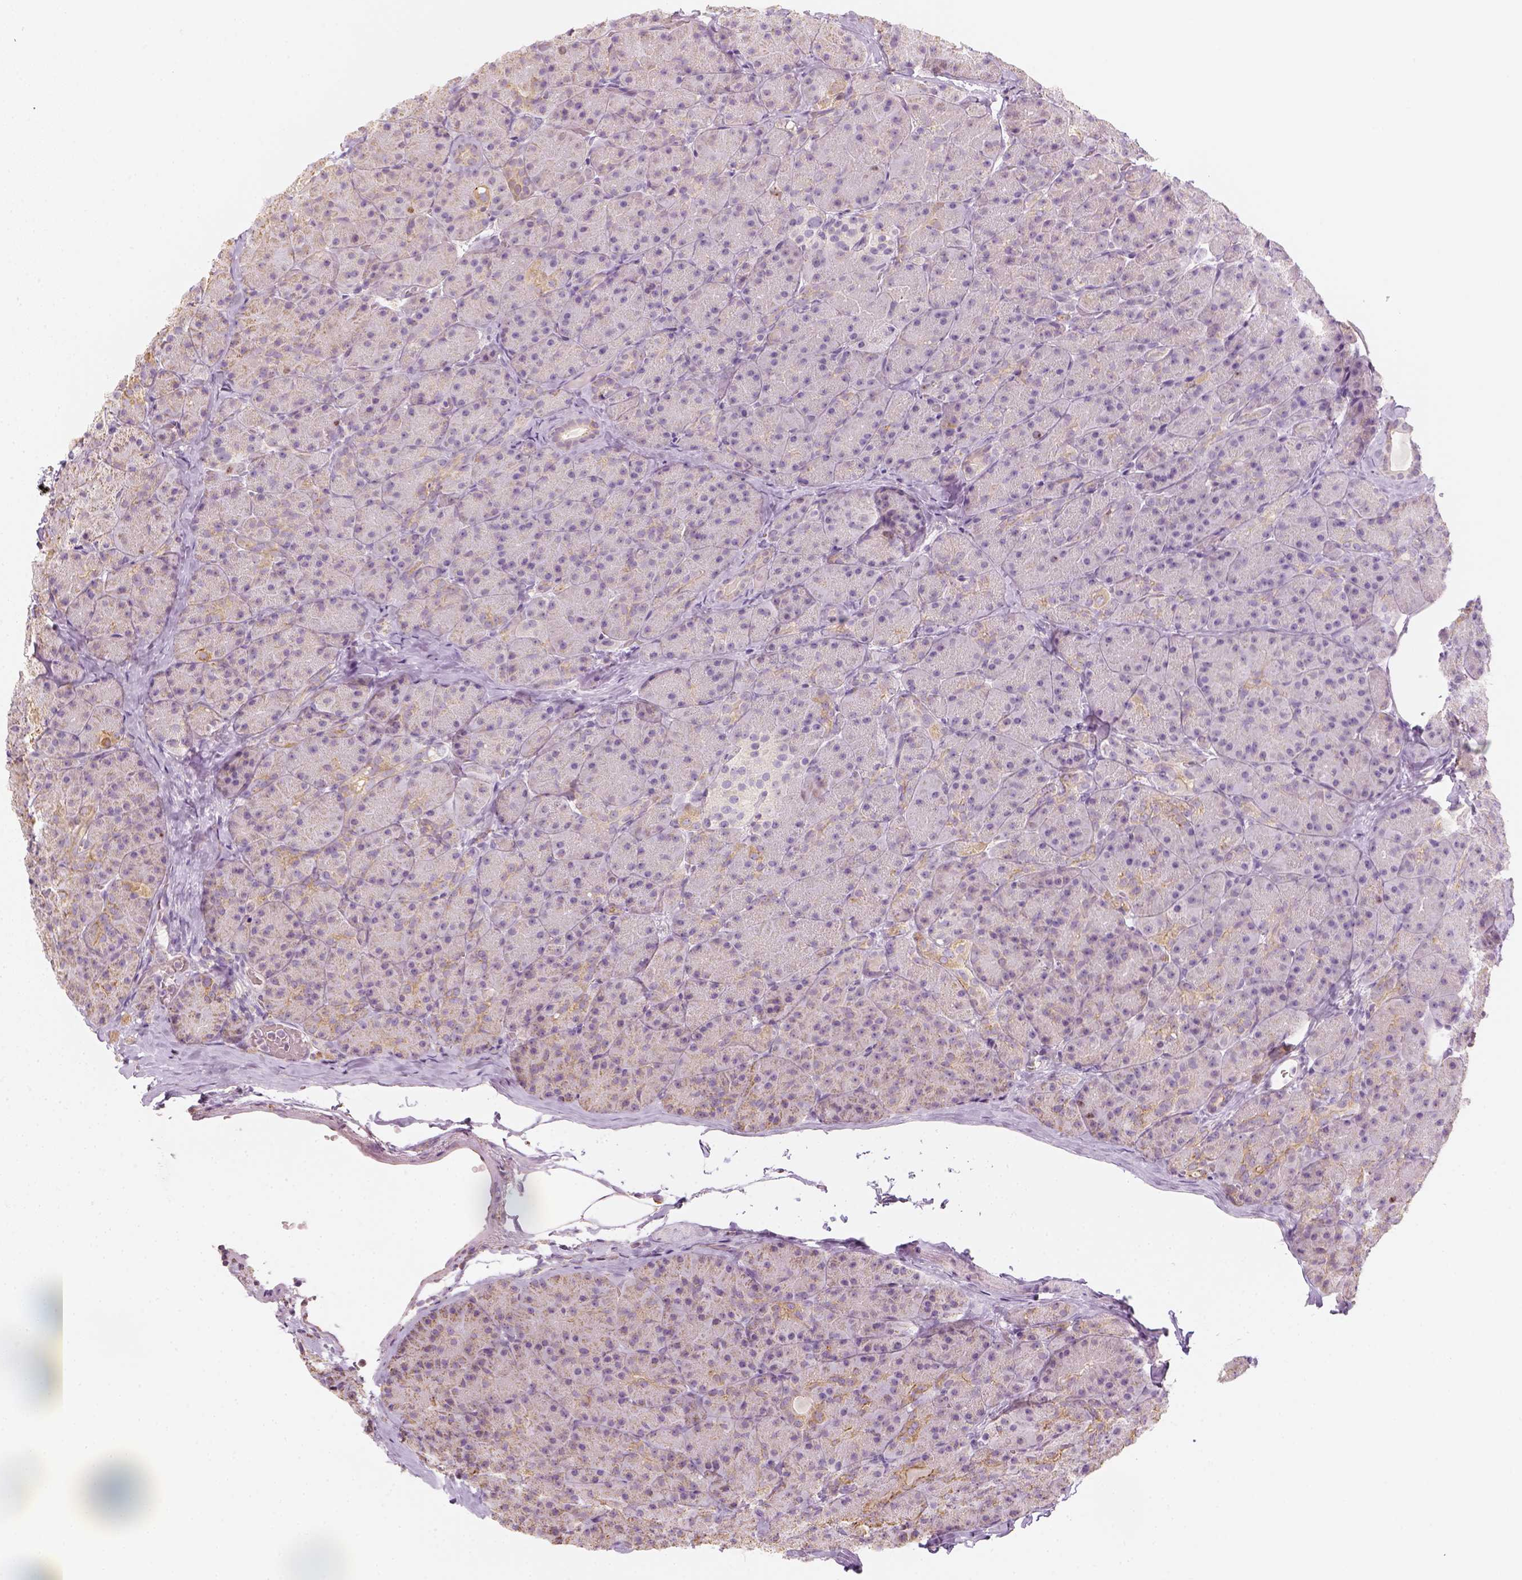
{"staining": {"intensity": "moderate", "quantity": "<25%", "location": "cytoplasmic/membranous"}, "tissue": "pancreas", "cell_type": "Exocrine glandular cells", "image_type": "normal", "snomed": [{"axis": "morphology", "description": "Normal tissue, NOS"}, {"axis": "topography", "description": "Pancreas"}], "caption": "A brown stain shows moderate cytoplasmic/membranous expression of a protein in exocrine glandular cells of normal human pancreas. (DAB (3,3'-diaminobenzidine) IHC with brightfield microscopy, high magnification).", "gene": "LCA5", "patient": {"sex": "male", "age": 57}}